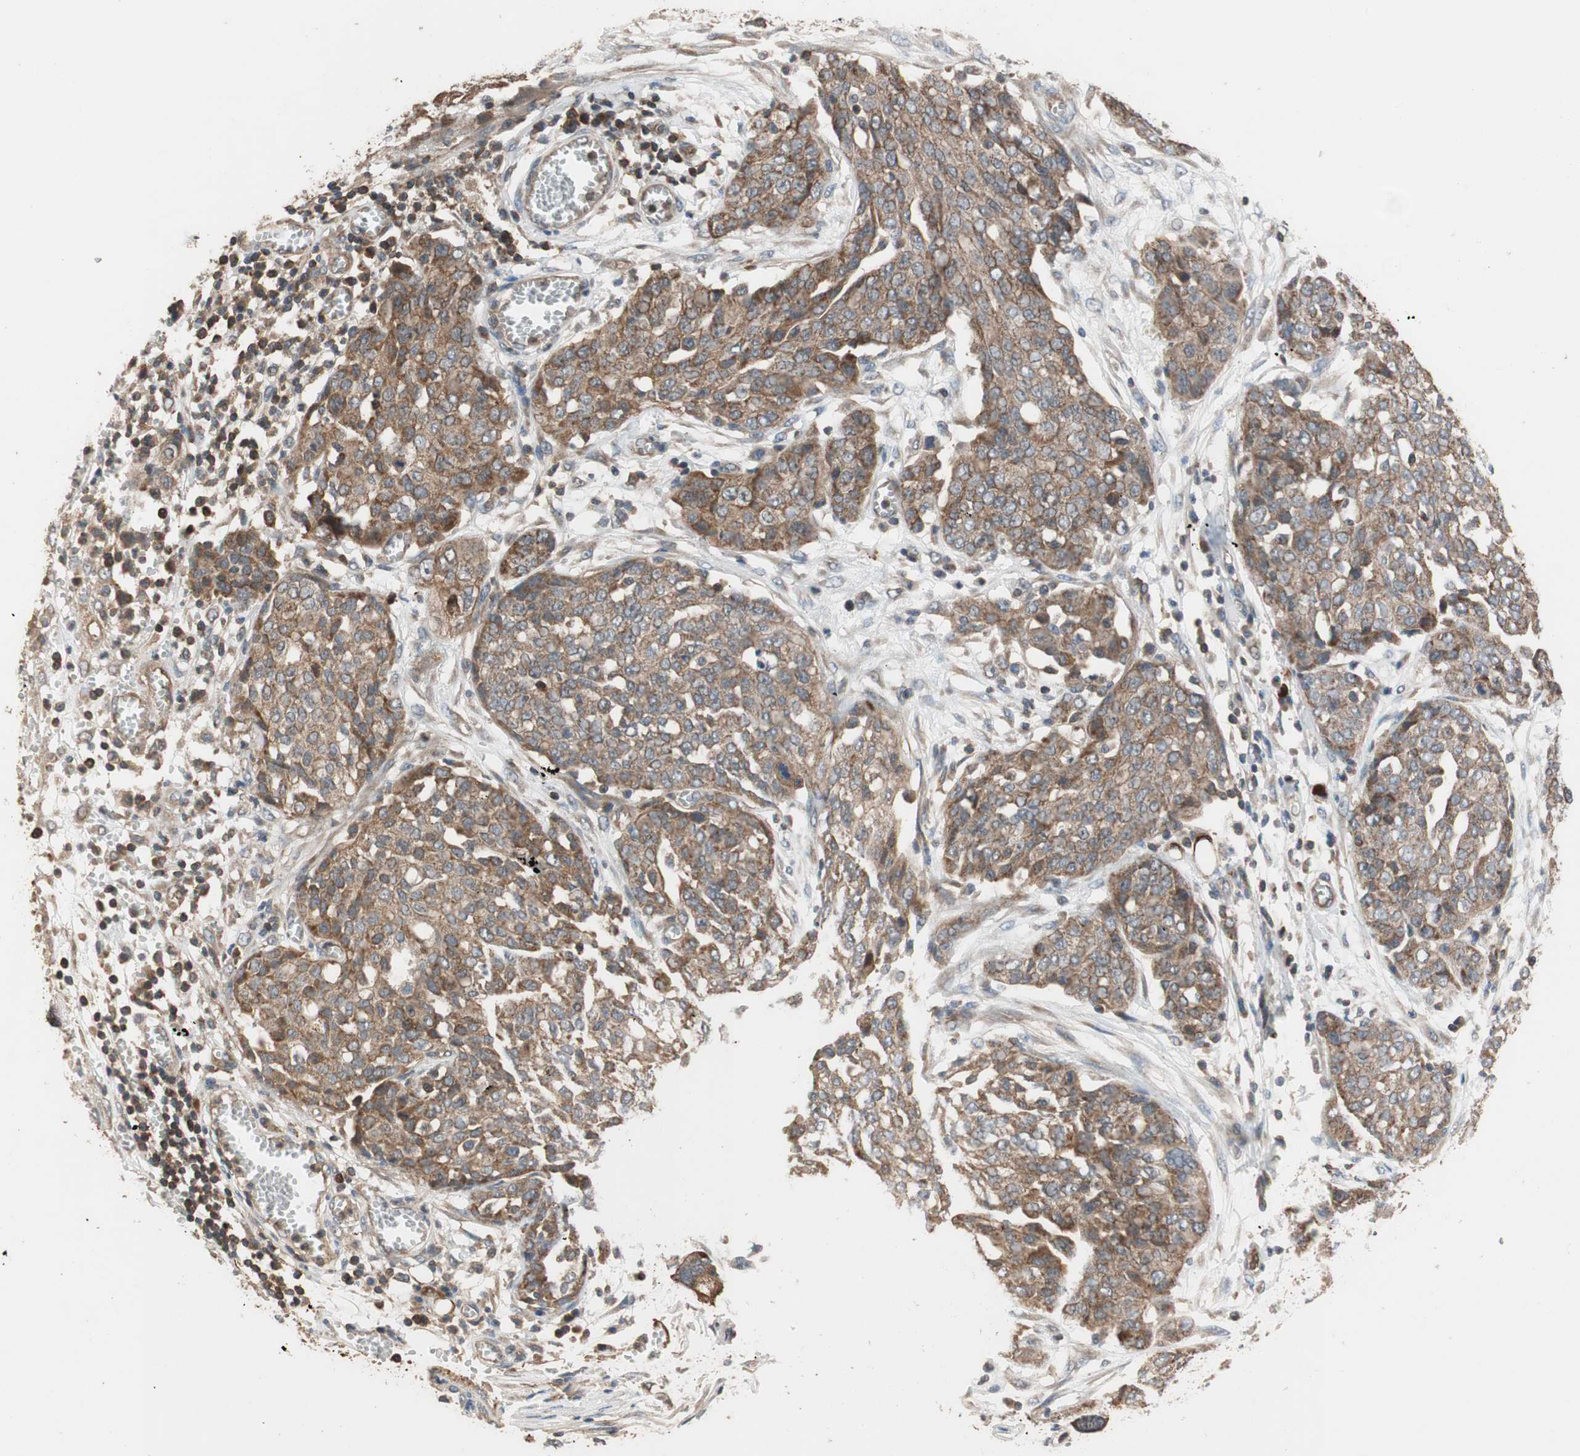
{"staining": {"intensity": "moderate", "quantity": ">75%", "location": "cytoplasmic/membranous"}, "tissue": "ovarian cancer", "cell_type": "Tumor cells", "image_type": "cancer", "snomed": [{"axis": "morphology", "description": "Cystadenocarcinoma, serous, NOS"}, {"axis": "topography", "description": "Soft tissue"}, {"axis": "topography", "description": "Ovary"}], "caption": "Immunohistochemical staining of serous cystadenocarcinoma (ovarian) displays moderate cytoplasmic/membranous protein expression in approximately >75% of tumor cells.", "gene": "MAP4K2", "patient": {"sex": "female", "age": 57}}